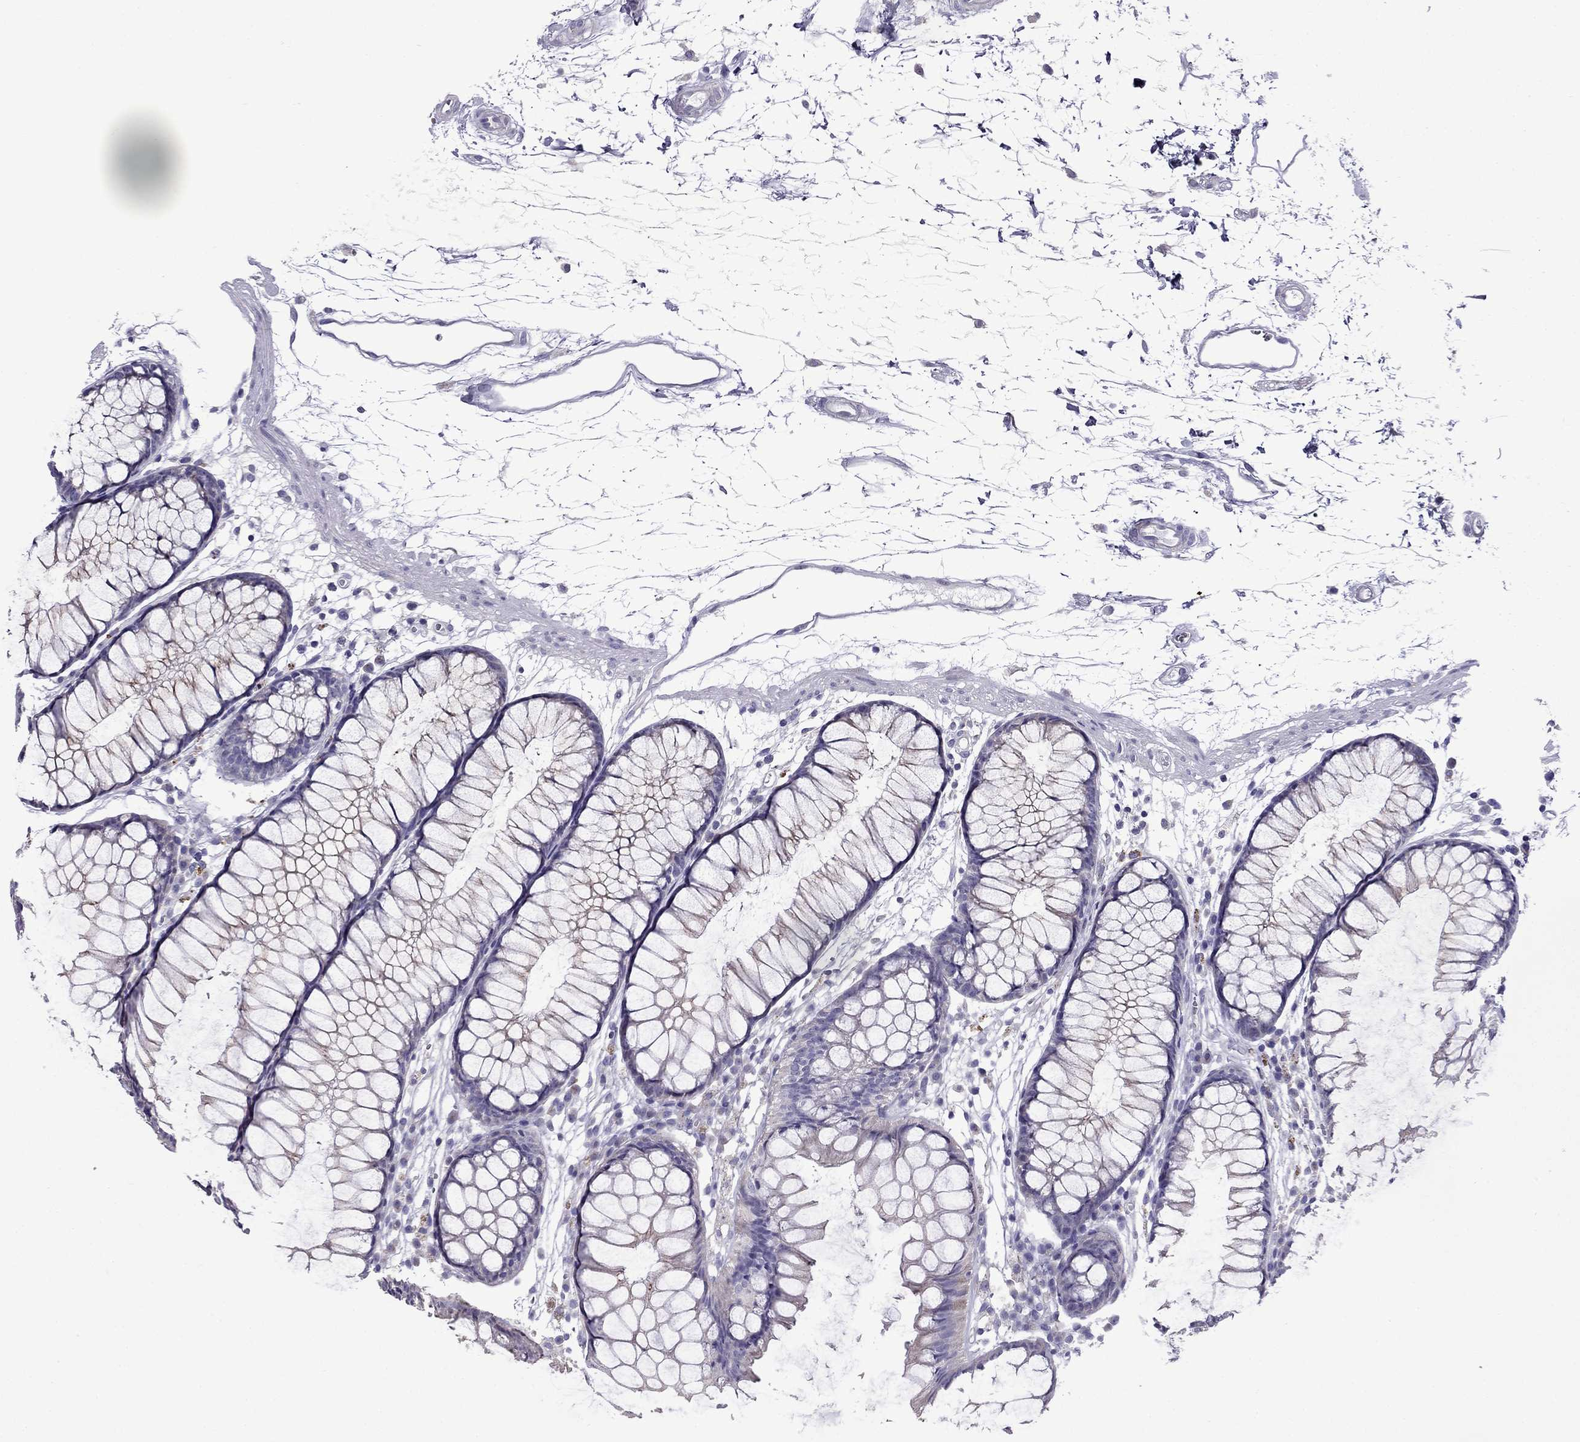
{"staining": {"intensity": "negative", "quantity": "none", "location": "none"}, "tissue": "colon", "cell_type": "Endothelial cells", "image_type": "normal", "snomed": [{"axis": "morphology", "description": "Normal tissue, NOS"}, {"axis": "morphology", "description": "Adenocarcinoma, NOS"}, {"axis": "topography", "description": "Colon"}], "caption": "The photomicrograph displays no staining of endothelial cells in unremarkable colon.", "gene": "OXCT2", "patient": {"sex": "male", "age": 65}}